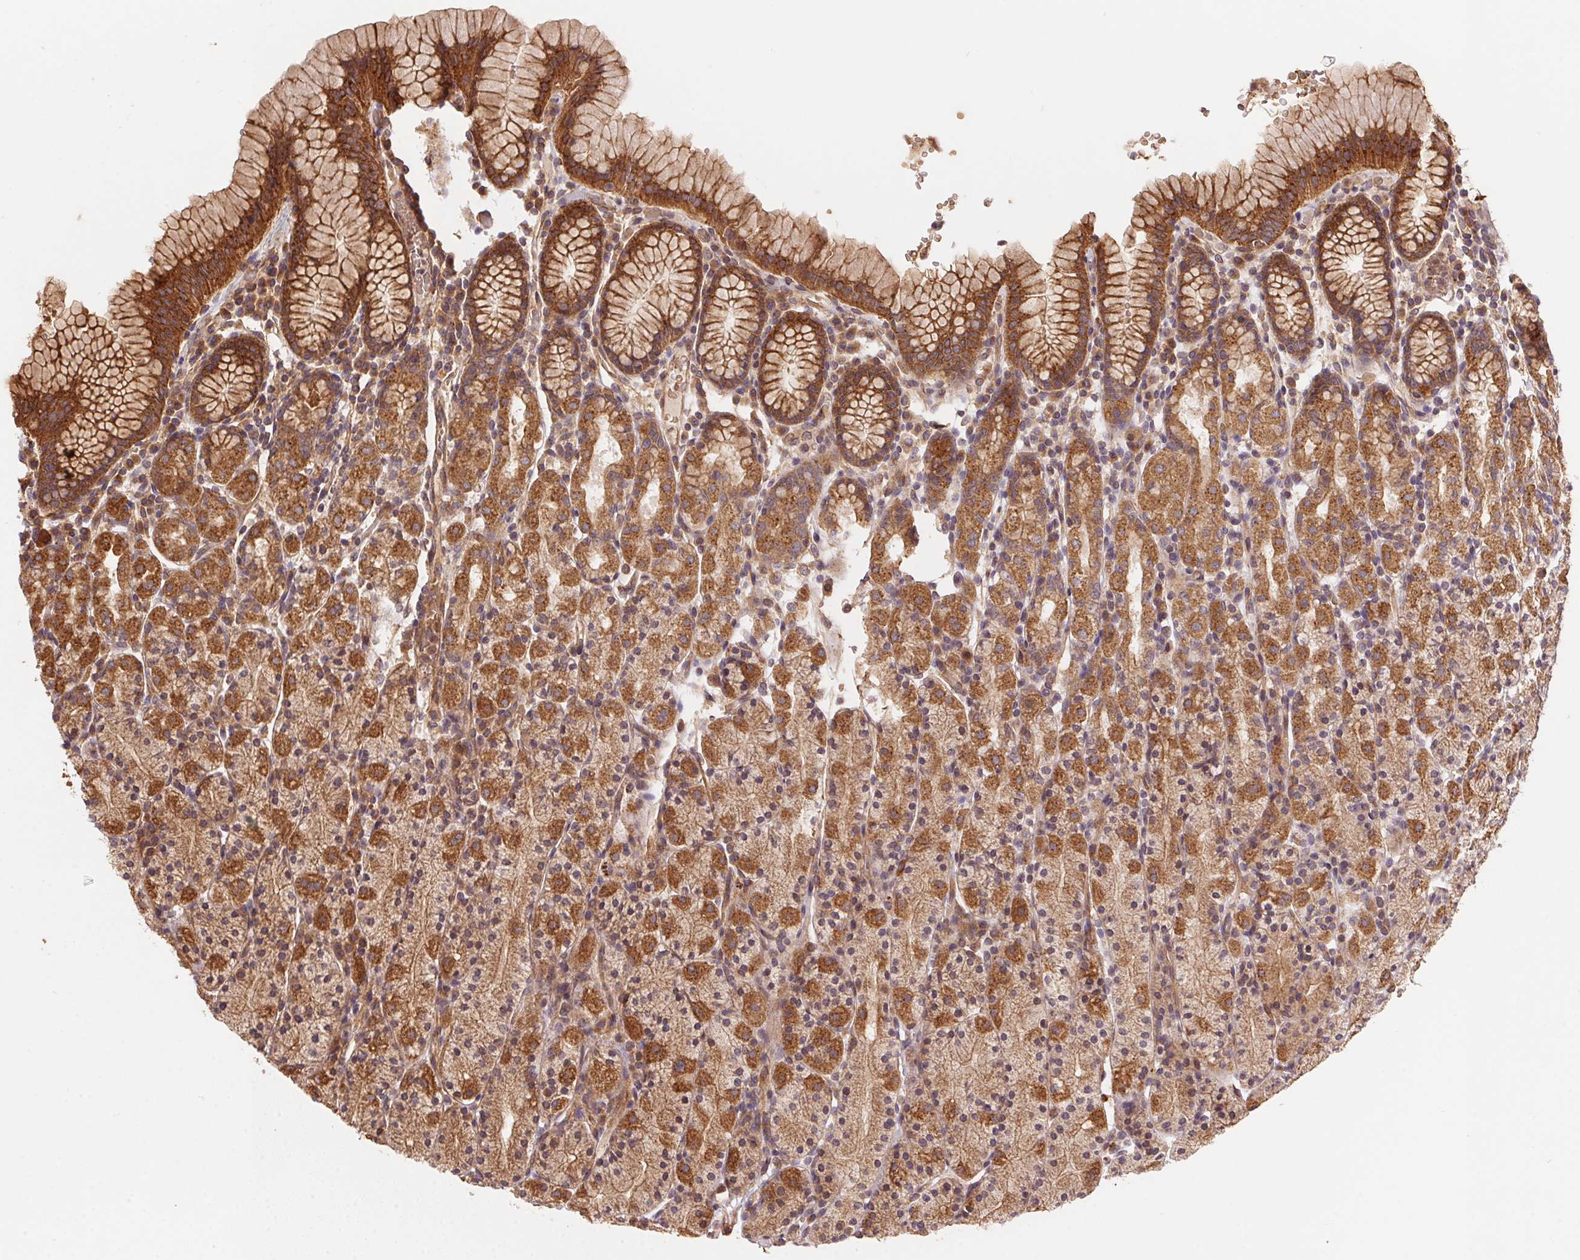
{"staining": {"intensity": "strong", "quantity": "25%-75%", "location": "cytoplasmic/membranous"}, "tissue": "stomach", "cell_type": "Glandular cells", "image_type": "normal", "snomed": [{"axis": "morphology", "description": "Normal tissue, NOS"}, {"axis": "topography", "description": "Stomach, upper"}, {"axis": "topography", "description": "Stomach"}], "caption": "Immunohistochemistry (DAB) staining of benign human stomach reveals strong cytoplasmic/membranous protein staining in about 25%-75% of glandular cells.", "gene": "USE1", "patient": {"sex": "male", "age": 62}}